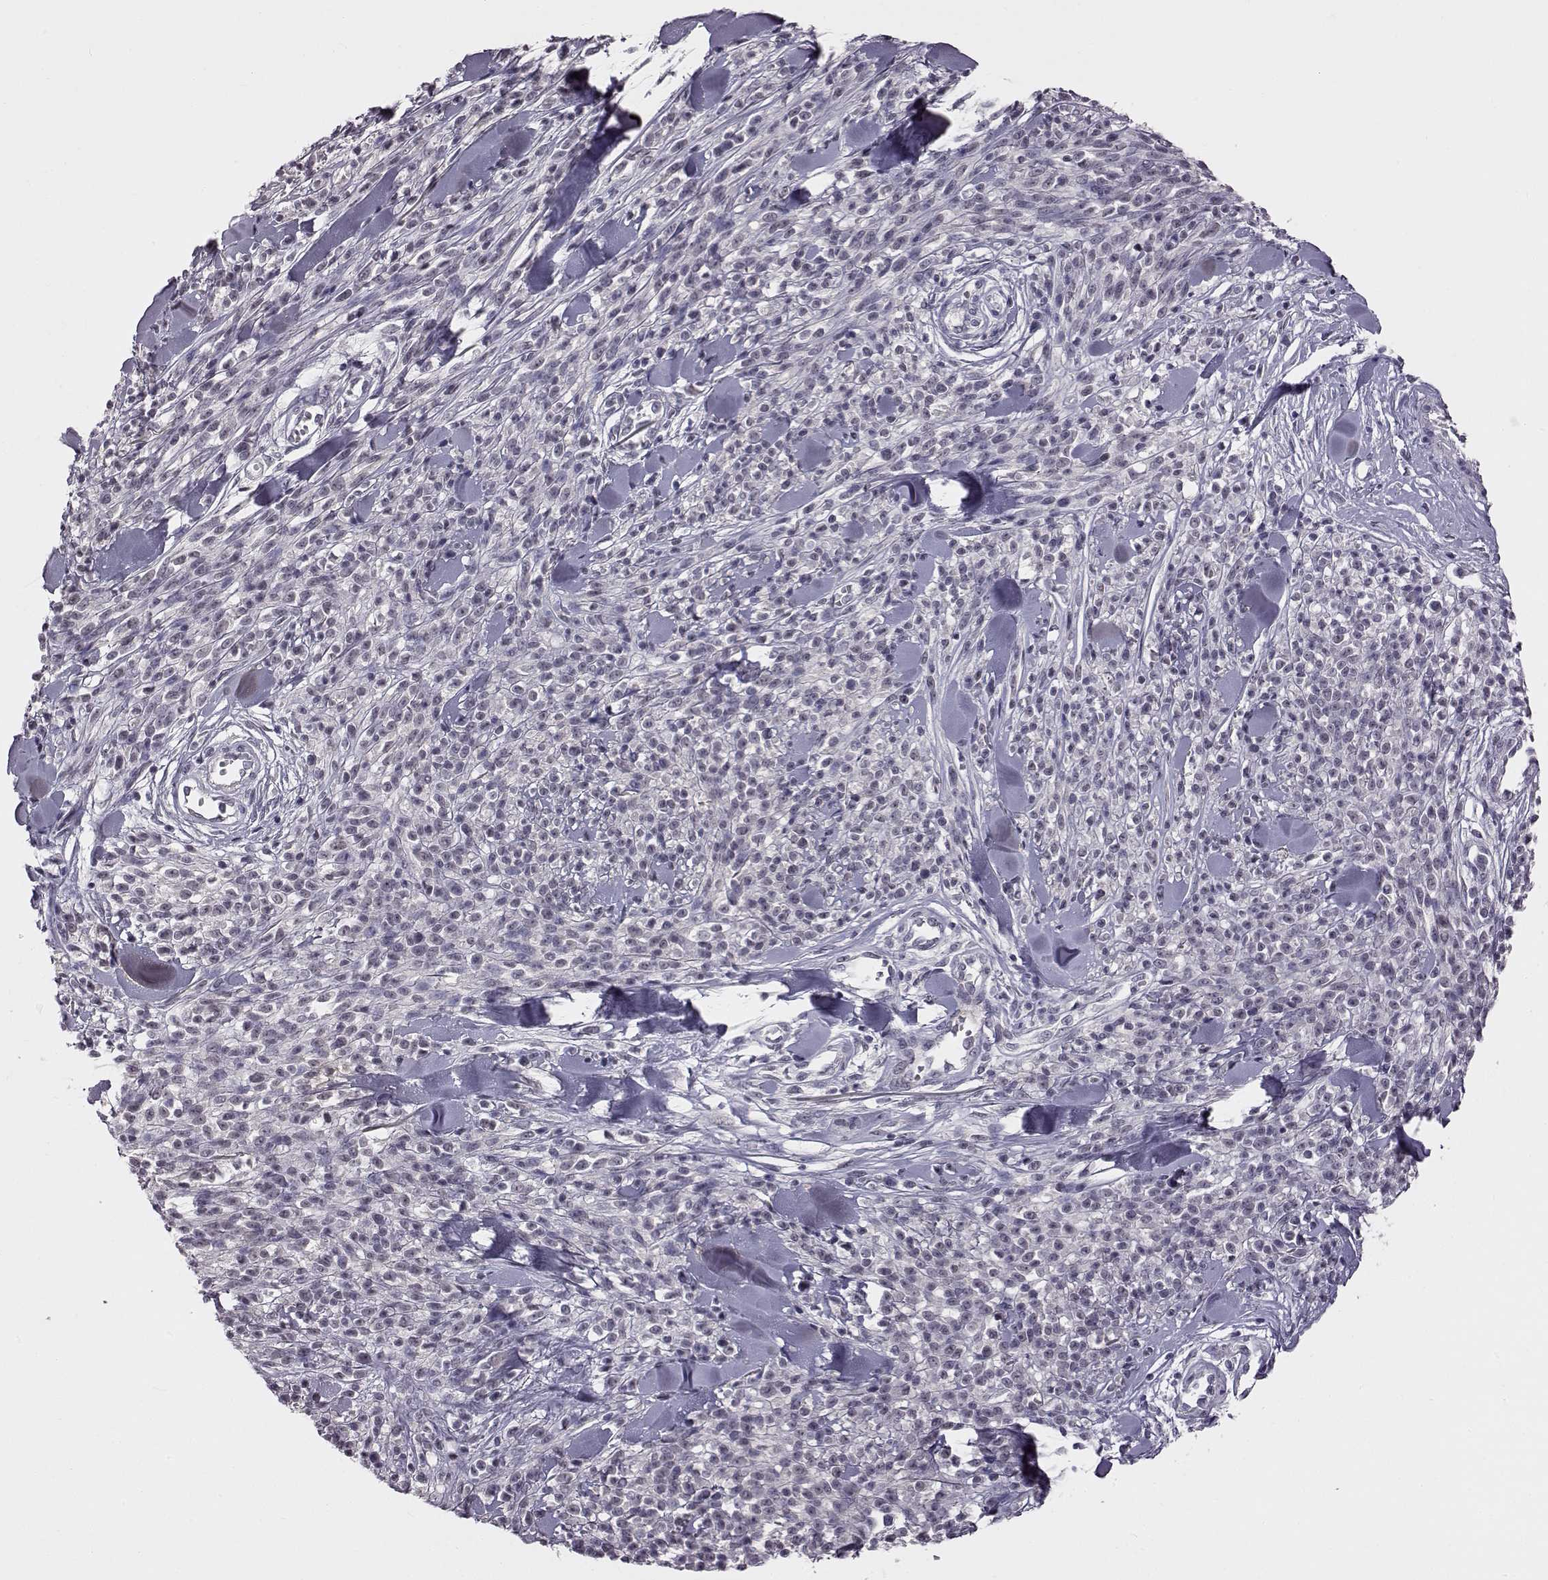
{"staining": {"intensity": "negative", "quantity": "none", "location": "none"}, "tissue": "melanoma", "cell_type": "Tumor cells", "image_type": "cancer", "snomed": [{"axis": "morphology", "description": "Malignant melanoma, NOS"}, {"axis": "topography", "description": "Skin"}, {"axis": "topography", "description": "Skin of trunk"}], "caption": "The IHC histopathology image has no significant expression in tumor cells of malignant melanoma tissue.", "gene": "C10orf62", "patient": {"sex": "male", "age": 74}}